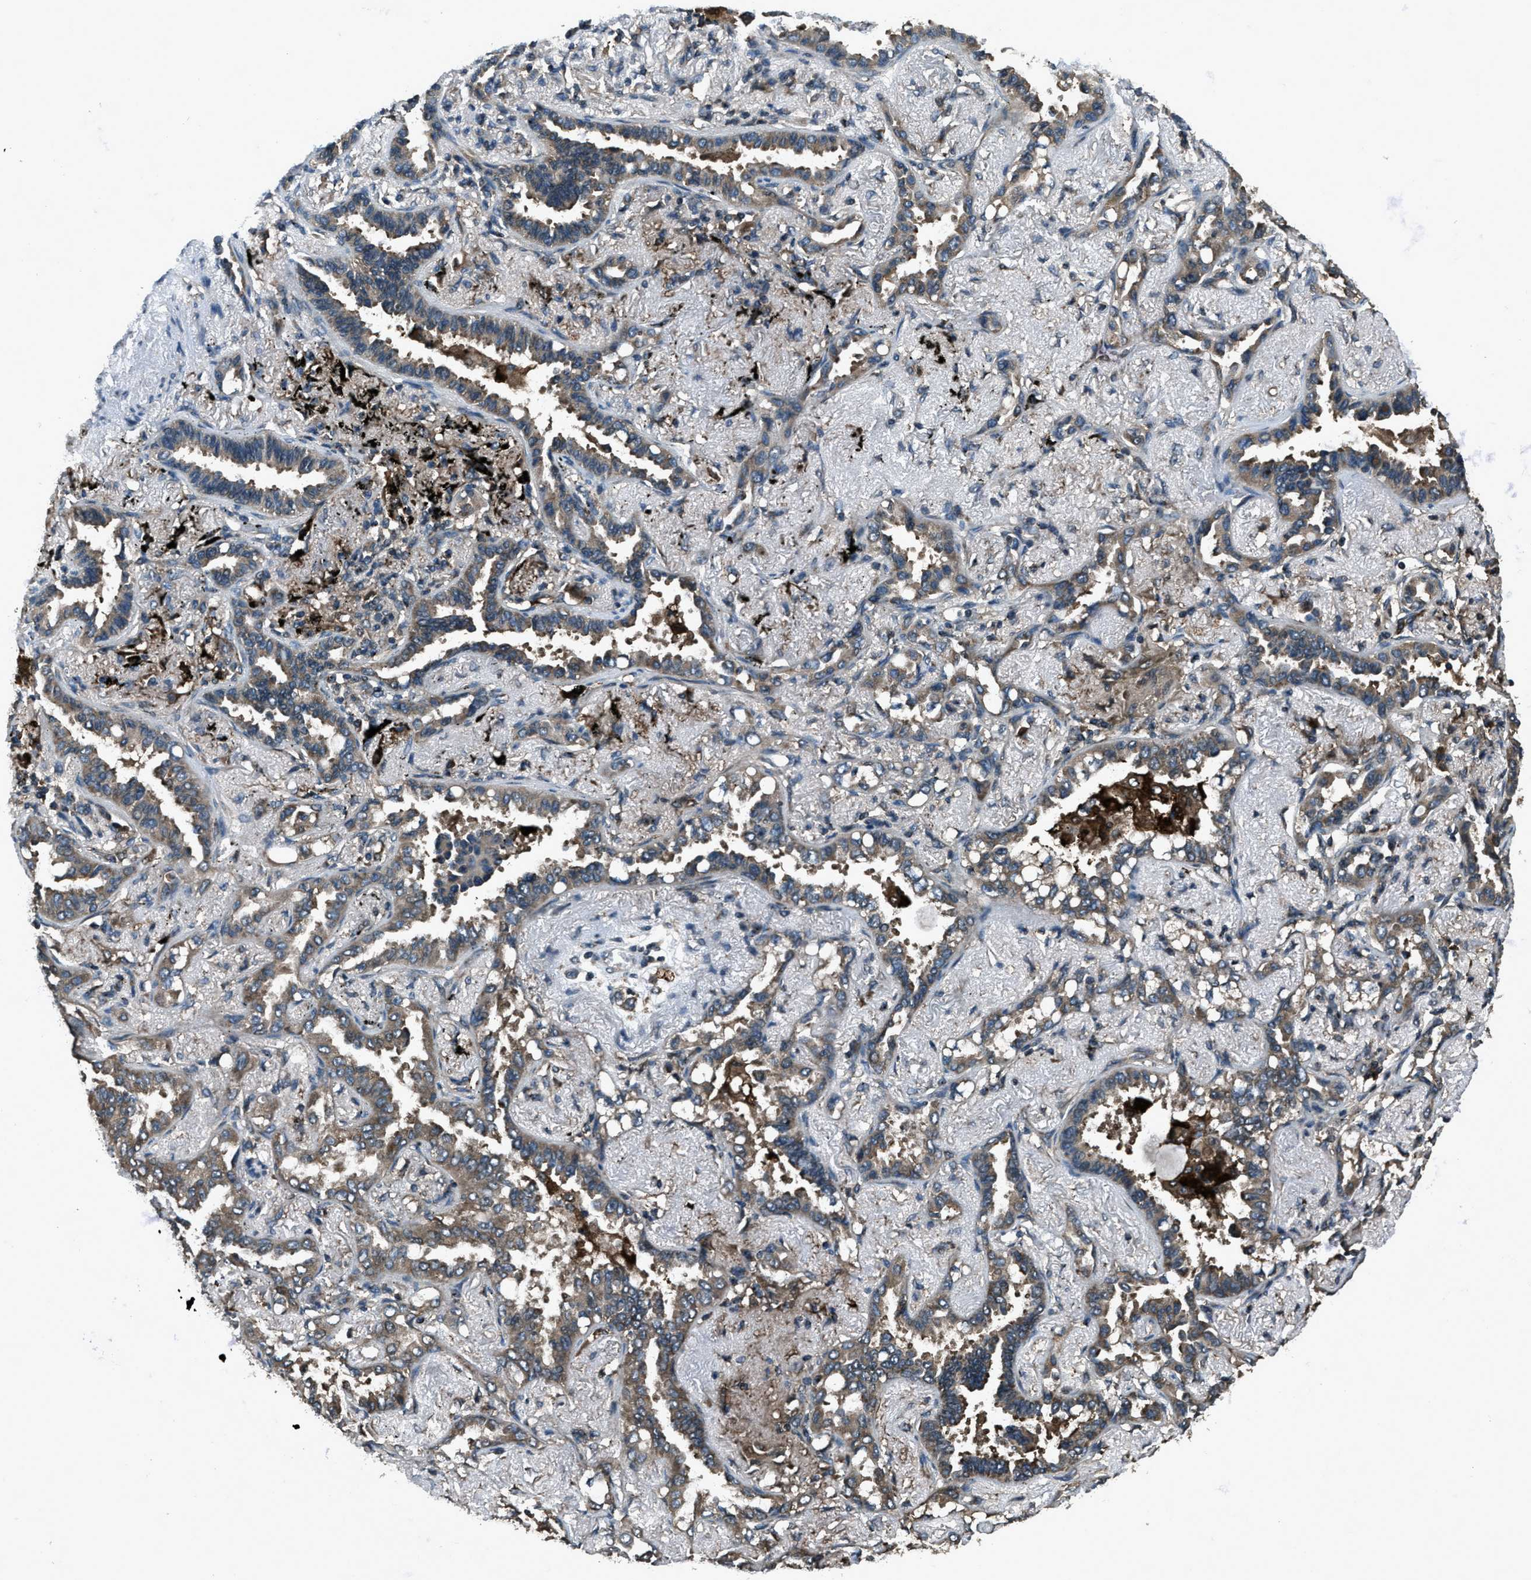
{"staining": {"intensity": "weak", "quantity": ">75%", "location": "cytoplasmic/membranous"}, "tissue": "lung cancer", "cell_type": "Tumor cells", "image_type": "cancer", "snomed": [{"axis": "morphology", "description": "Adenocarcinoma, NOS"}, {"axis": "topography", "description": "Lung"}], "caption": "The image reveals staining of lung cancer, revealing weak cytoplasmic/membranous protein positivity (brown color) within tumor cells. (DAB IHC with brightfield microscopy, high magnification).", "gene": "TRIM4", "patient": {"sex": "male", "age": 59}}